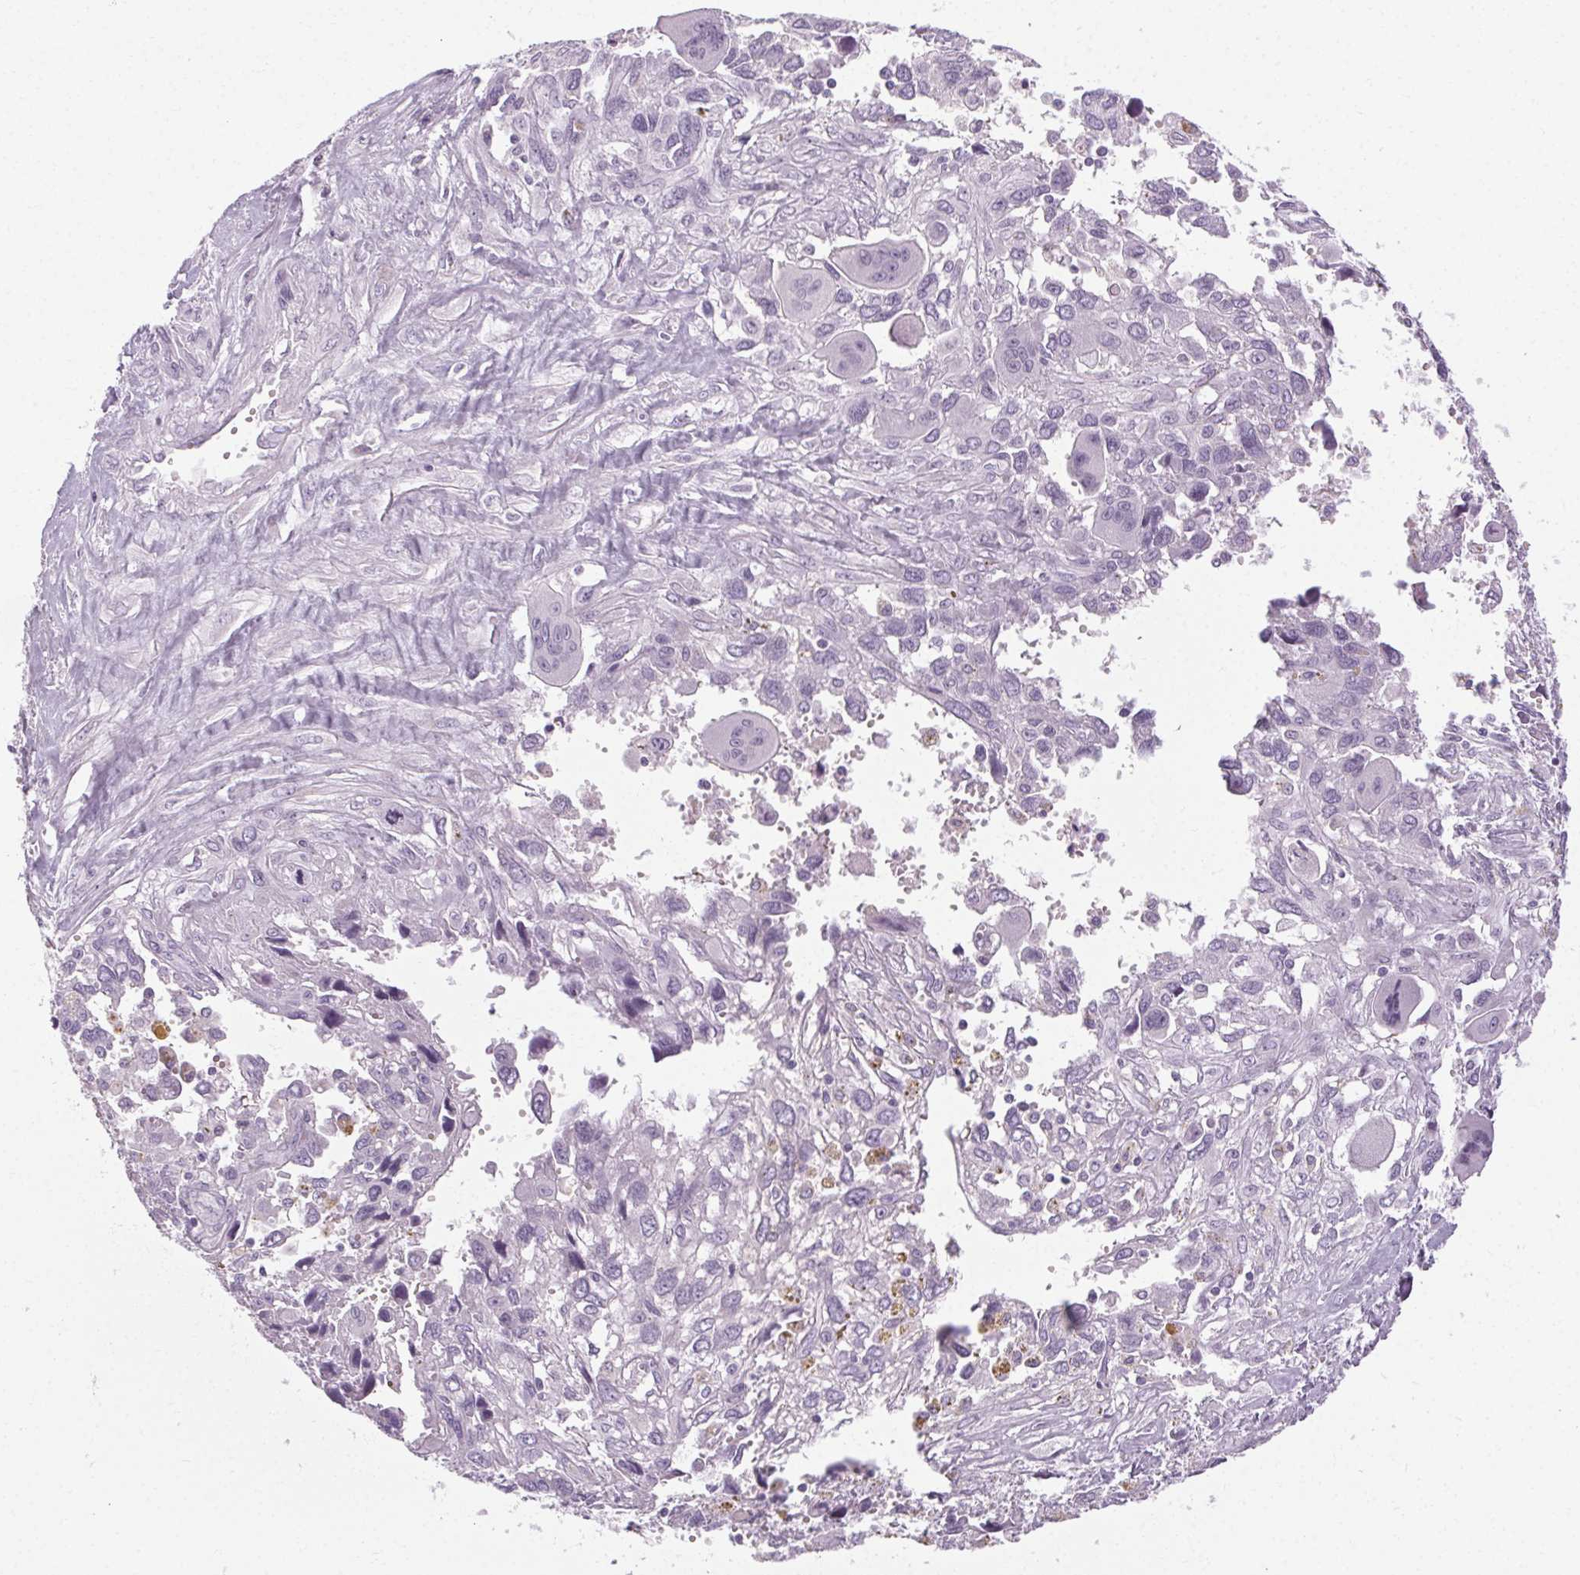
{"staining": {"intensity": "negative", "quantity": "none", "location": "none"}, "tissue": "pancreatic cancer", "cell_type": "Tumor cells", "image_type": "cancer", "snomed": [{"axis": "morphology", "description": "Adenocarcinoma, NOS"}, {"axis": "topography", "description": "Pancreas"}], "caption": "Protein analysis of pancreatic adenocarcinoma exhibits no significant staining in tumor cells.", "gene": "POMC", "patient": {"sex": "female", "age": 47}}